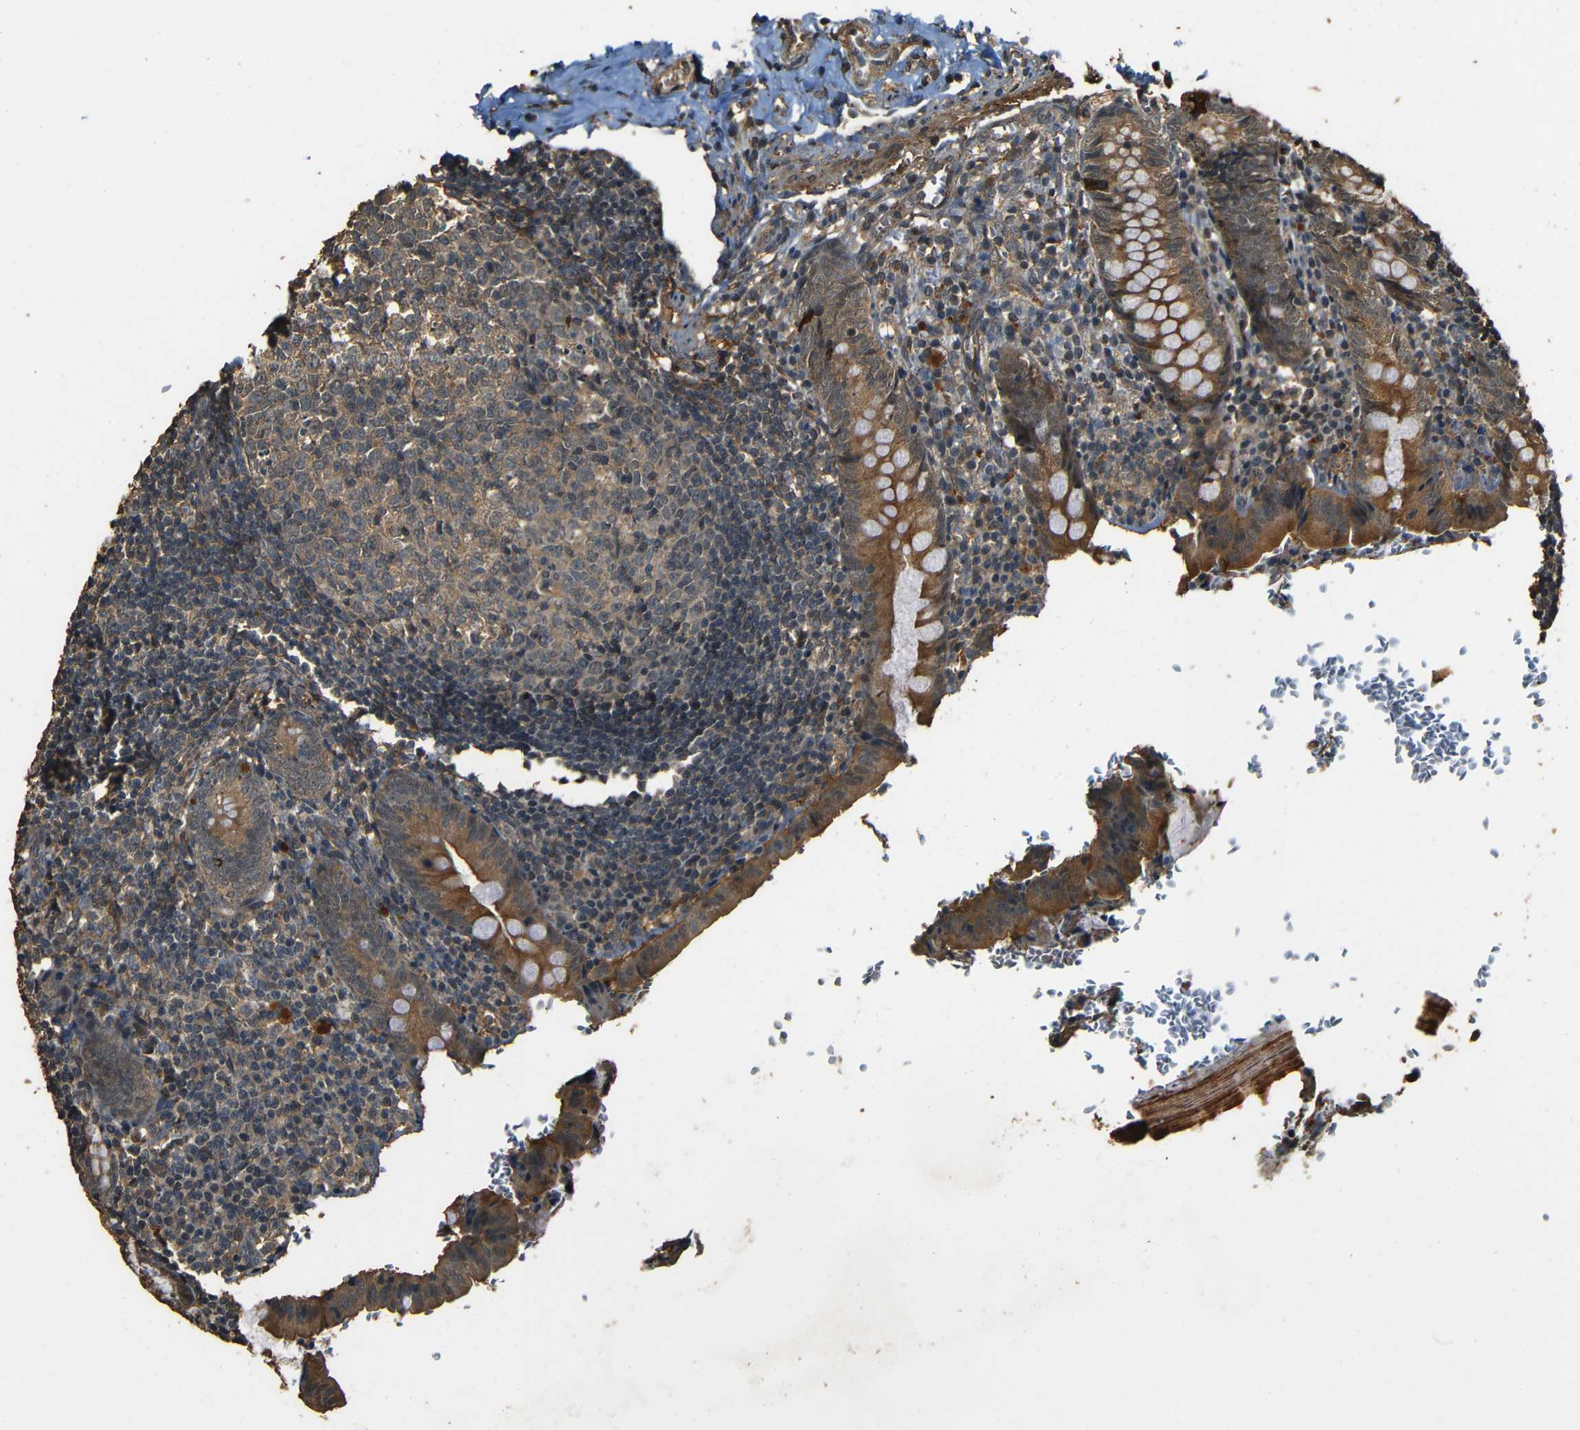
{"staining": {"intensity": "moderate", "quantity": ">75%", "location": "cytoplasmic/membranous"}, "tissue": "appendix", "cell_type": "Glandular cells", "image_type": "normal", "snomed": [{"axis": "morphology", "description": "Normal tissue, NOS"}, {"axis": "topography", "description": "Appendix"}], "caption": "This image demonstrates benign appendix stained with IHC to label a protein in brown. The cytoplasmic/membranous of glandular cells show moderate positivity for the protein. Nuclei are counter-stained blue.", "gene": "PDE5A", "patient": {"sex": "female", "age": 10}}